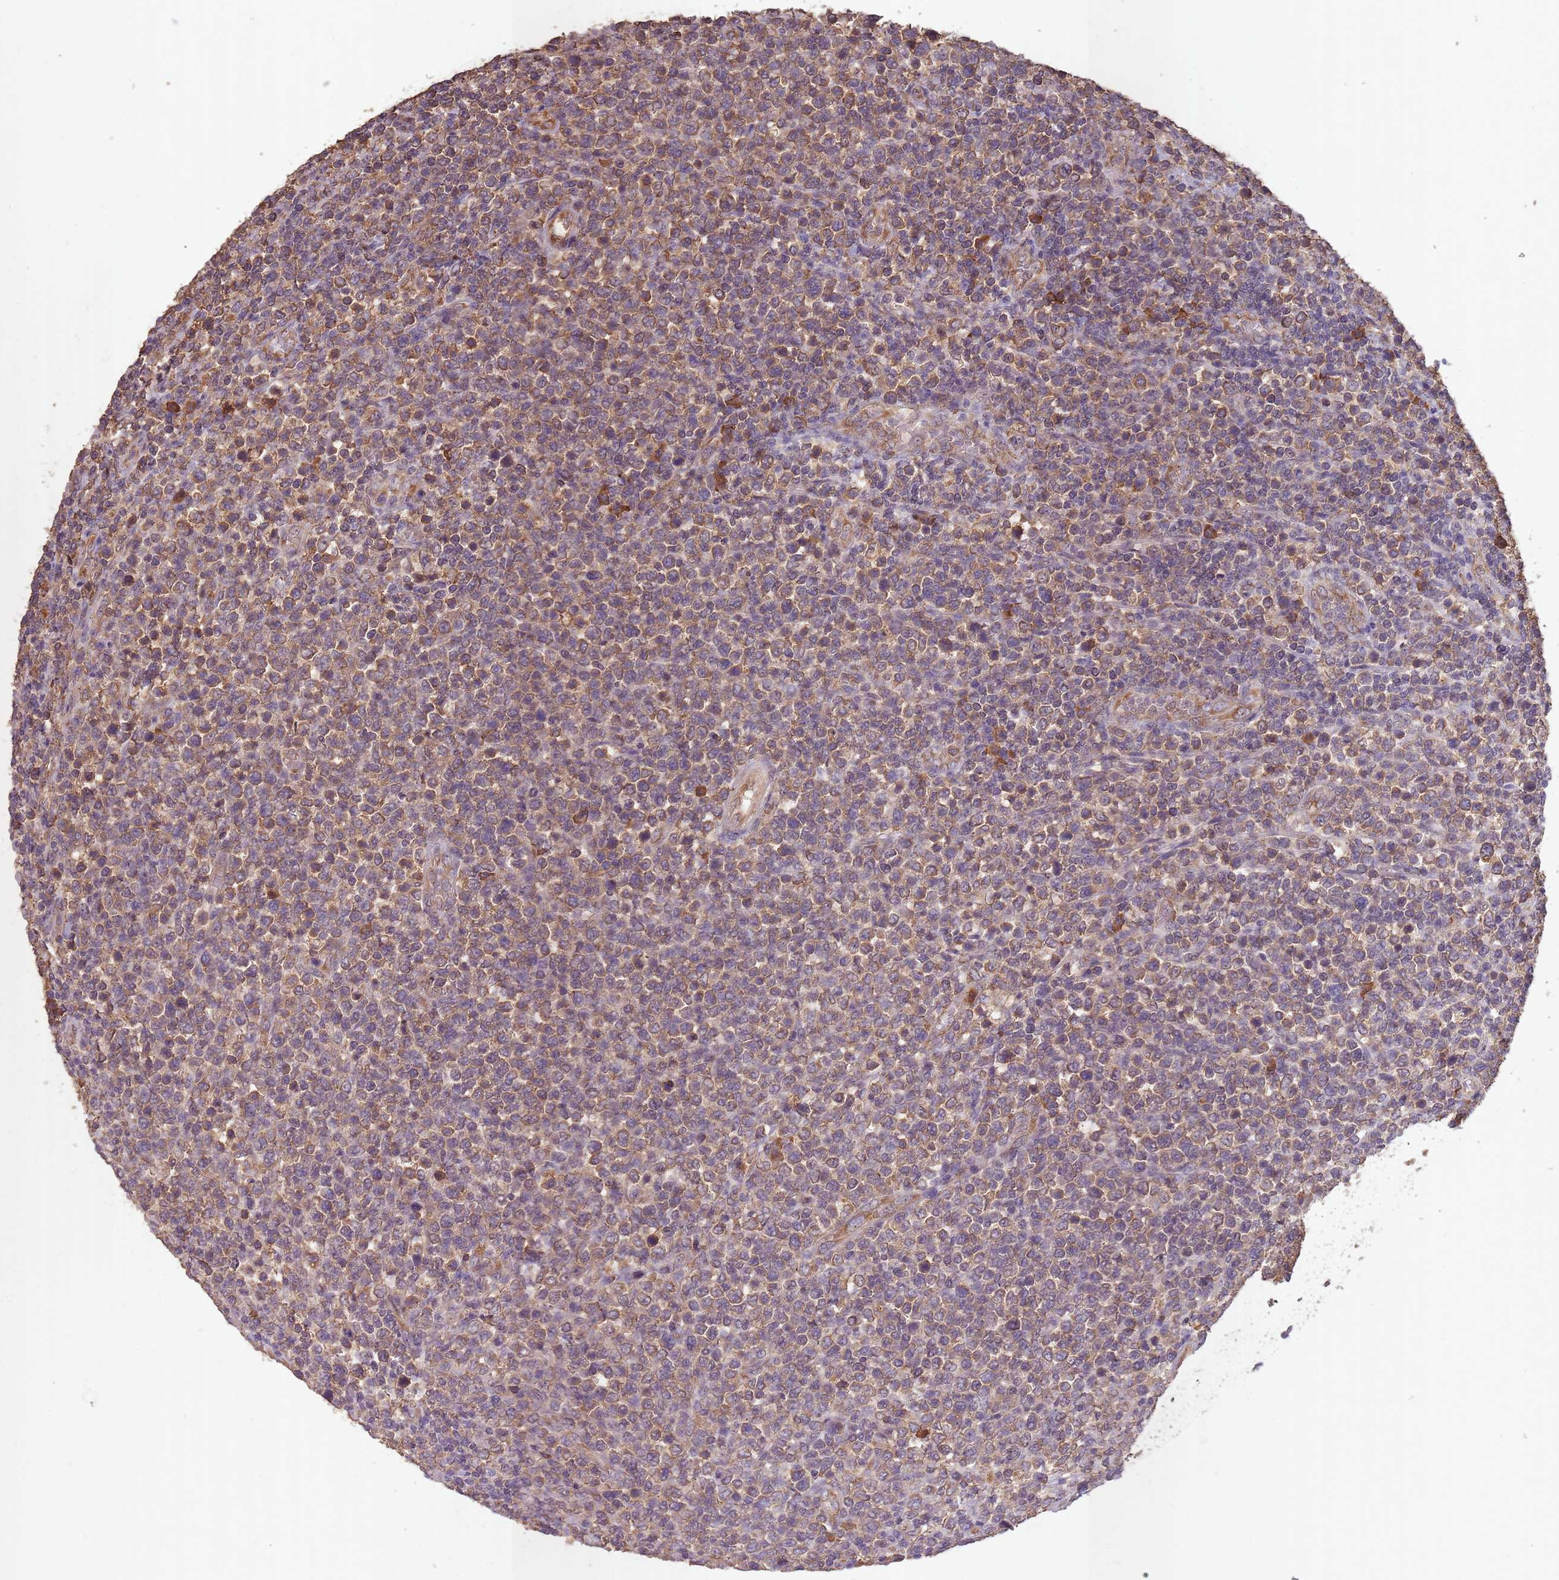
{"staining": {"intensity": "weak", "quantity": ">75%", "location": "cytoplasmic/membranous"}, "tissue": "lymphoma", "cell_type": "Tumor cells", "image_type": "cancer", "snomed": [{"axis": "morphology", "description": "Malignant lymphoma, non-Hodgkin's type, High grade"}, {"axis": "topography", "description": "Soft tissue"}], "caption": "Brown immunohistochemical staining in human lymphoma exhibits weak cytoplasmic/membranous positivity in approximately >75% of tumor cells.", "gene": "SANBR", "patient": {"sex": "female", "age": 56}}